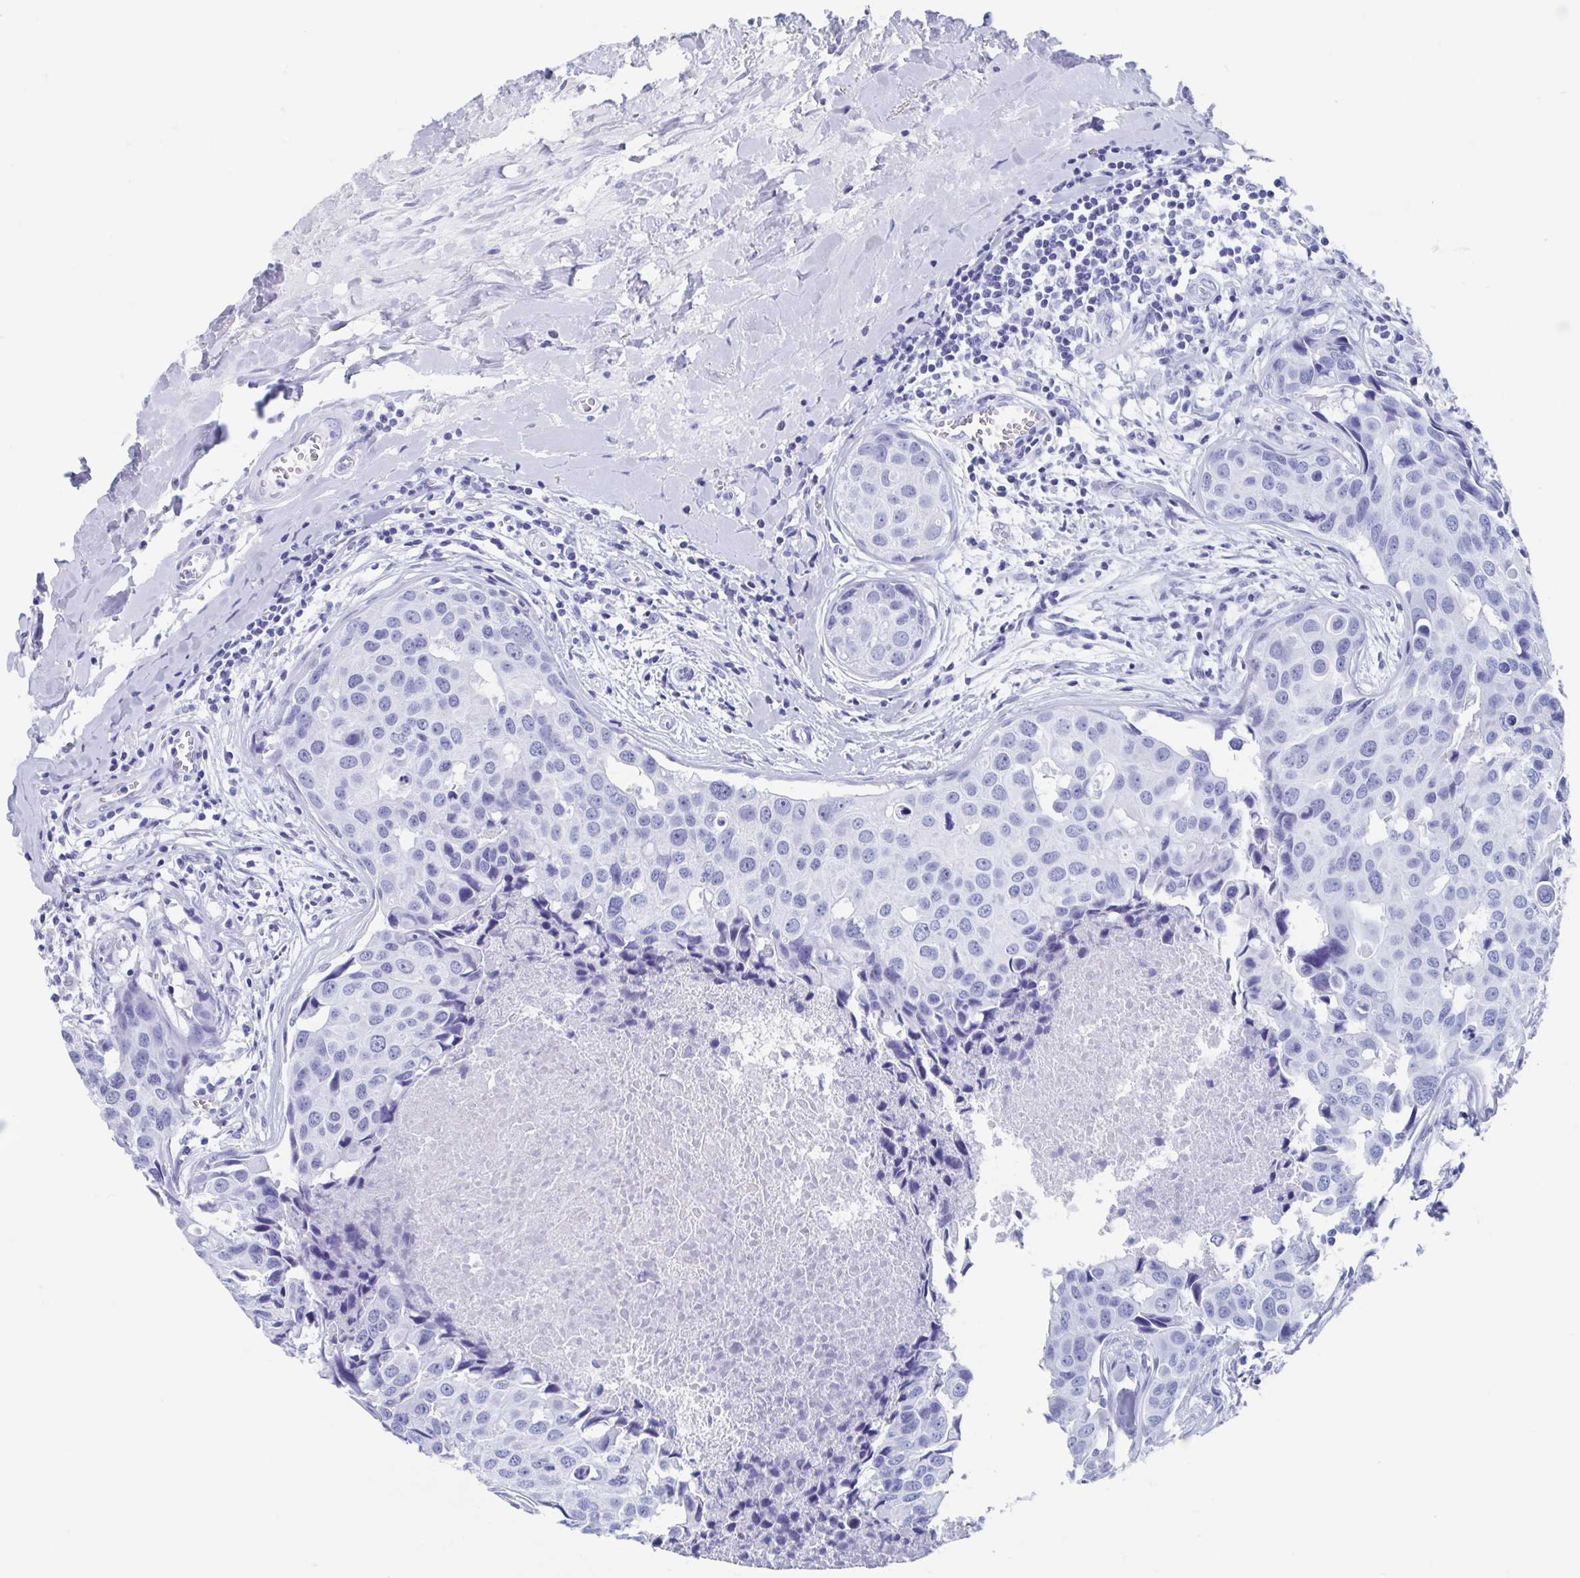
{"staining": {"intensity": "negative", "quantity": "none", "location": "none"}, "tissue": "breast cancer", "cell_type": "Tumor cells", "image_type": "cancer", "snomed": [{"axis": "morphology", "description": "Duct carcinoma"}, {"axis": "topography", "description": "Breast"}], "caption": "IHC image of human infiltrating ductal carcinoma (breast) stained for a protein (brown), which shows no staining in tumor cells. Brightfield microscopy of immunohistochemistry stained with DAB (brown) and hematoxylin (blue), captured at high magnification.", "gene": "HDGFL1", "patient": {"sex": "female", "age": 24}}